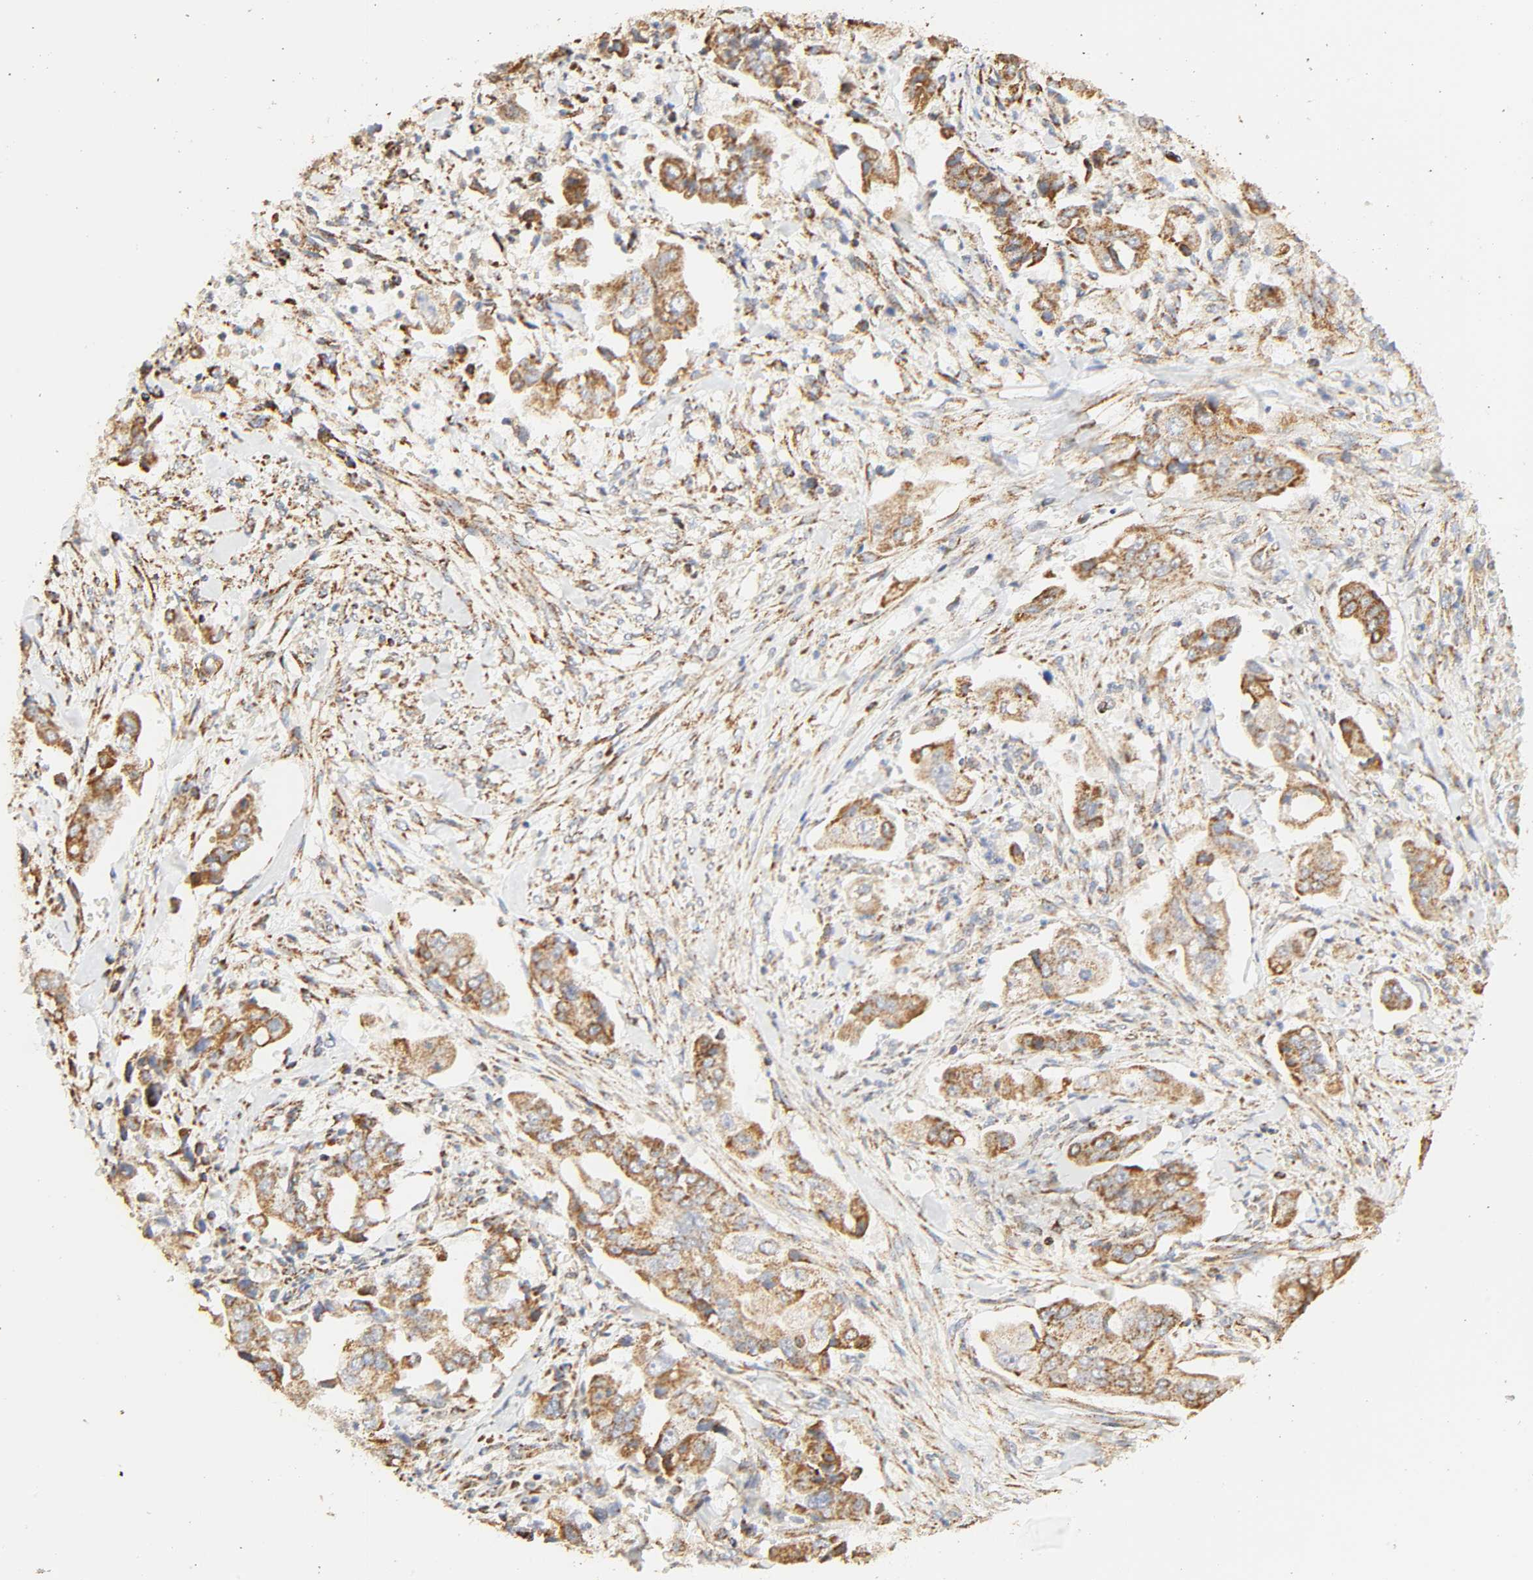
{"staining": {"intensity": "moderate", "quantity": ">75%", "location": "cytoplasmic/membranous"}, "tissue": "stomach cancer", "cell_type": "Tumor cells", "image_type": "cancer", "snomed": [{"axis": "morphology", "description": "Adenocarcinoma, NOS"}, {"axis": "topography", "description": "Stomach"}], "caption": "Immunohistochemical staining of human stomach adenocarcinoma exhibits moderate cytoplasmic/membranous protein expression in about >75% of tumor cells.", "gene": "ZMAT5", "patient": {"sex": "male", "age": 62}}